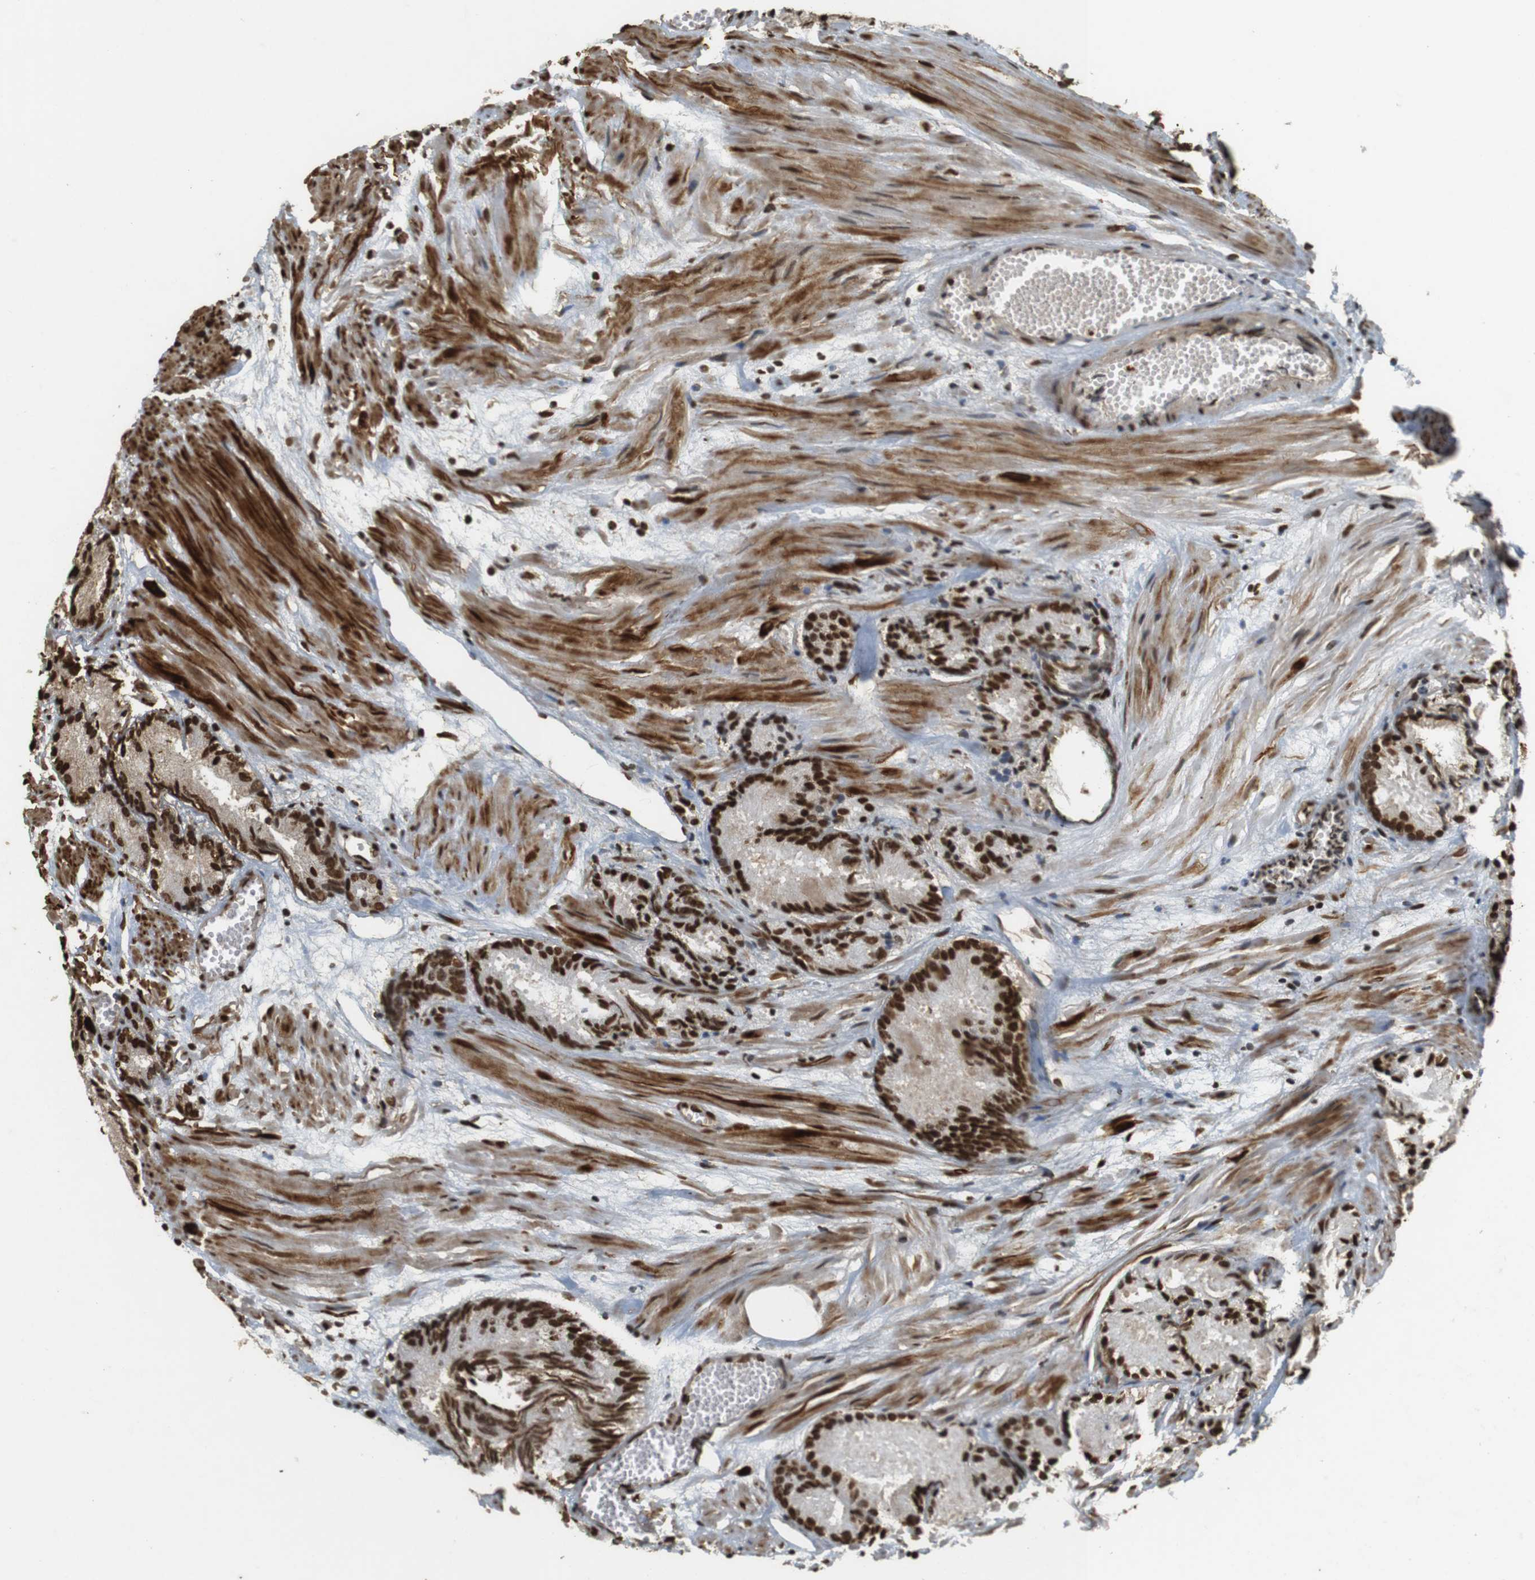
{"staining": {"intensity": "strong", "quantity": ">75%", "location": "cytoplasmic/membranous,nuclear"}, "tissue": "prostate cancer", "cell_type": "Tumor cells", "image_type": "cancer", "snomed": [{"axis": "morphology", "description": "Adenocarcinoma, Low grade"}, {"axis": "topography", "description": "Prostate"}], "caption": "A brown stain shows strong cytoplasmic/membranous and nuclear expression of a protein in human prostate cancer tumor cells. Nuclei are stained in blue.", "gene": "GATA4", "patient": {"sex": "male", "age": 72}}